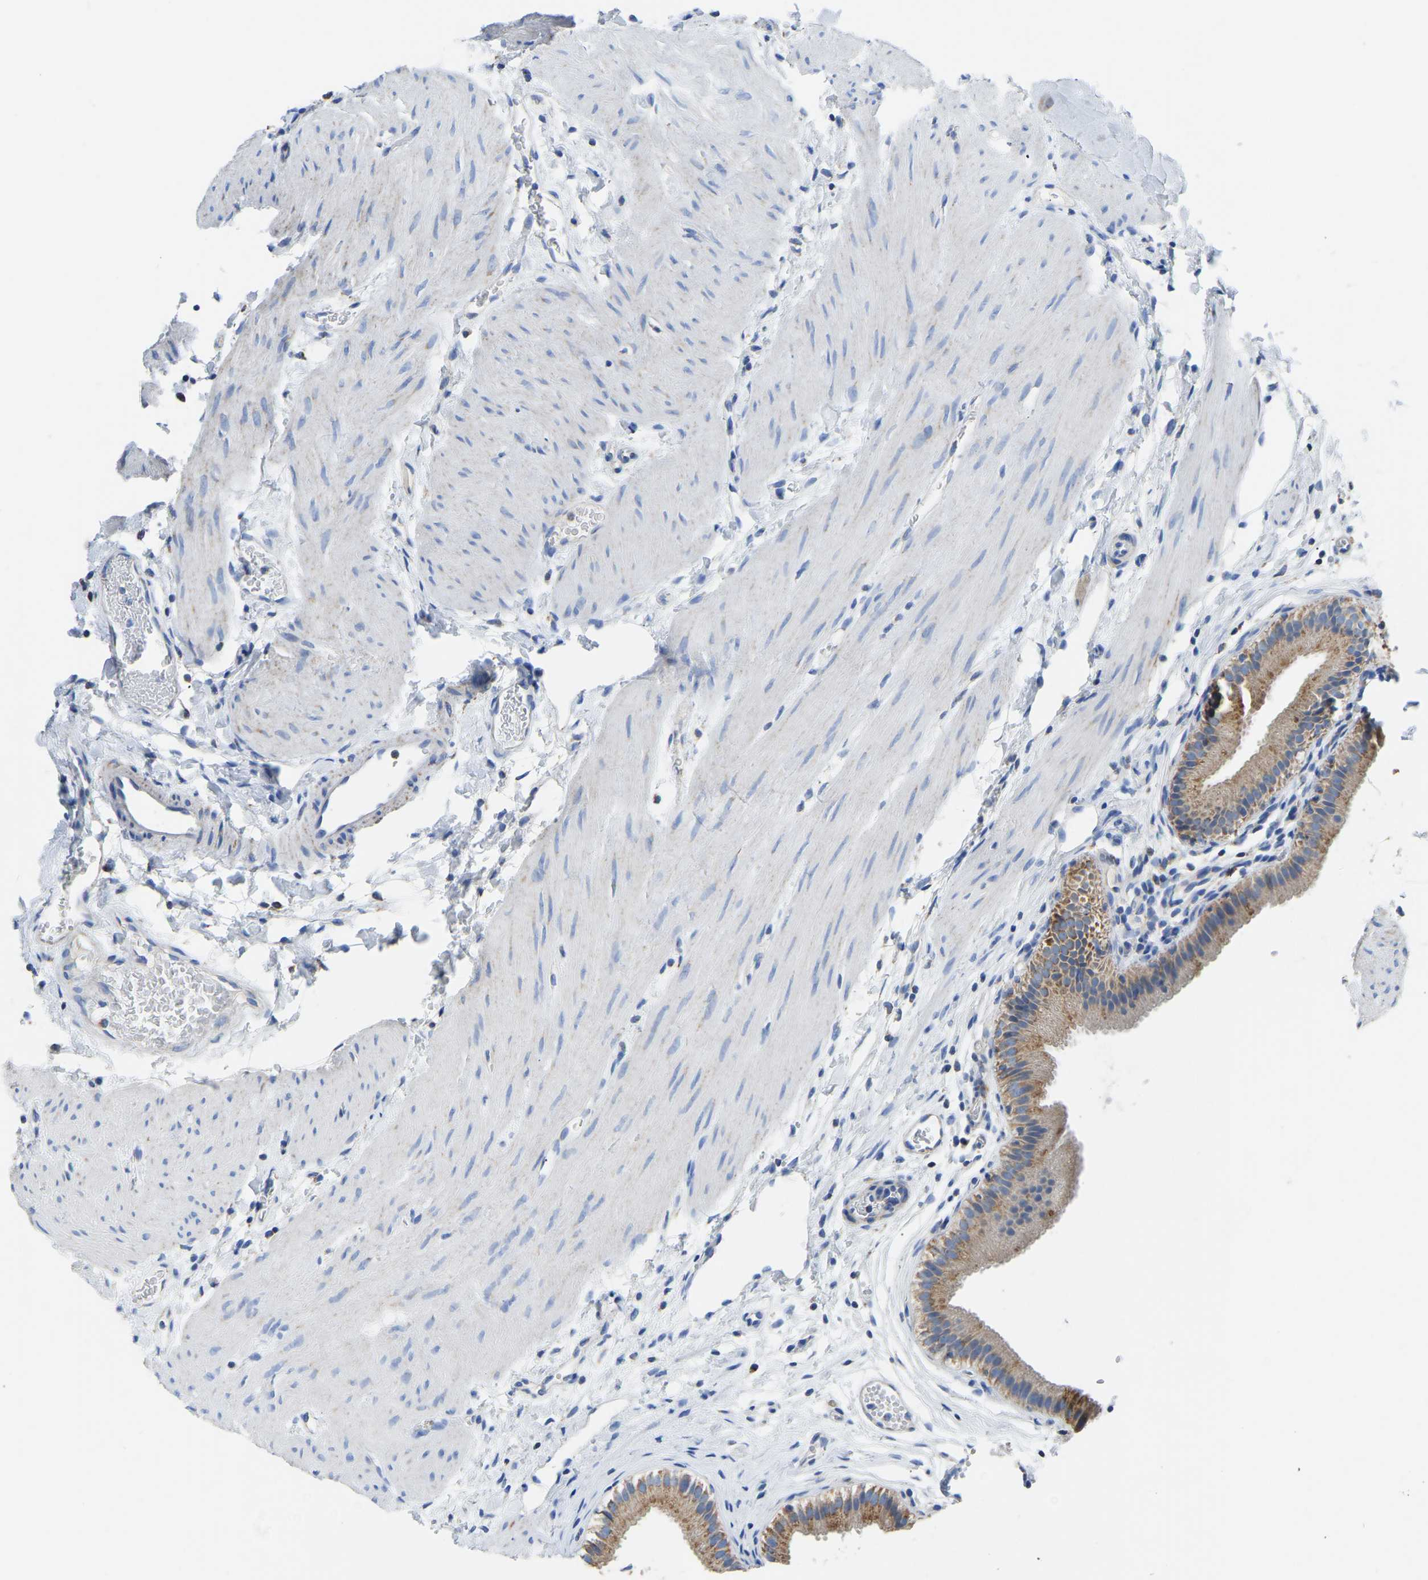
{"staining": {"intensity": "strong", "quantity": ">75%", "location": "cytoplasmic/membranous"}, "tissue": "gallbladder", "cell_type": "Glandular cells", "image_type": "normal", "snomed": [{"axis": "morphology", "description": "Normal tissue, NOS"}, {"axis": "topography", "description": "Gallbladder"}], "caption": "Immunohistochemical staining of unremarkable human gallbladder reveals high levels of strong cytoplasmic/membranous expression in approximately >75% of glandular cells.", "gene": "ETFA", "patient": {"sex": "female", "age": 26}}